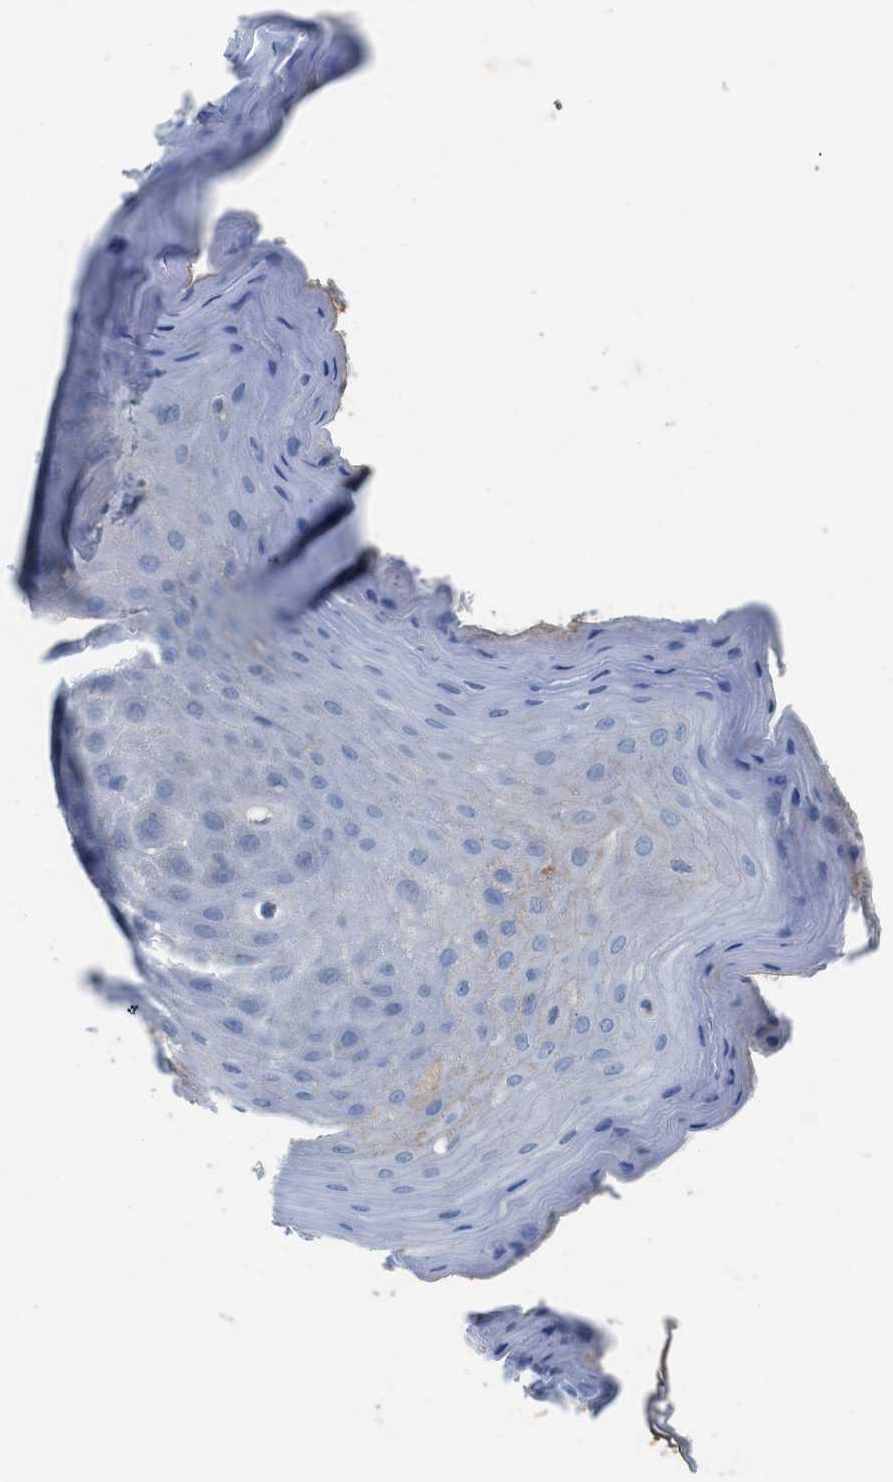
{"staining": {"intensity": "negative", "quantity": "none", "location": "none"}, "tissue": "oral mucosa", "cell_type": "Squamous epithelial cells", "image_type": "normal", "snomed": [{"axis": "morphology", "description": "Normal tissue, NOS"}, {"axis": "morphology", "description": "Squamous cell carcinoma, NOS"}, {"axis": "topography", "description": "Skeletal muscle"}, {"axis": "topography", "description": "Adipose tissue"}, {"axis": "topography", "description": "Vascular tissue"}, {"axis": "topography", "description": "Oral tissue"}, {"axis": "topography", "description": "Peripheral nerve tissue"}, {"axis": "topography", "description": "Head-Neck"}], "caption": "The micrograph displays no staining of squamous epithelial cells in benign oral mucosa.", "gene": "HPX", "patient": {"sex": "male", "age": 71}}